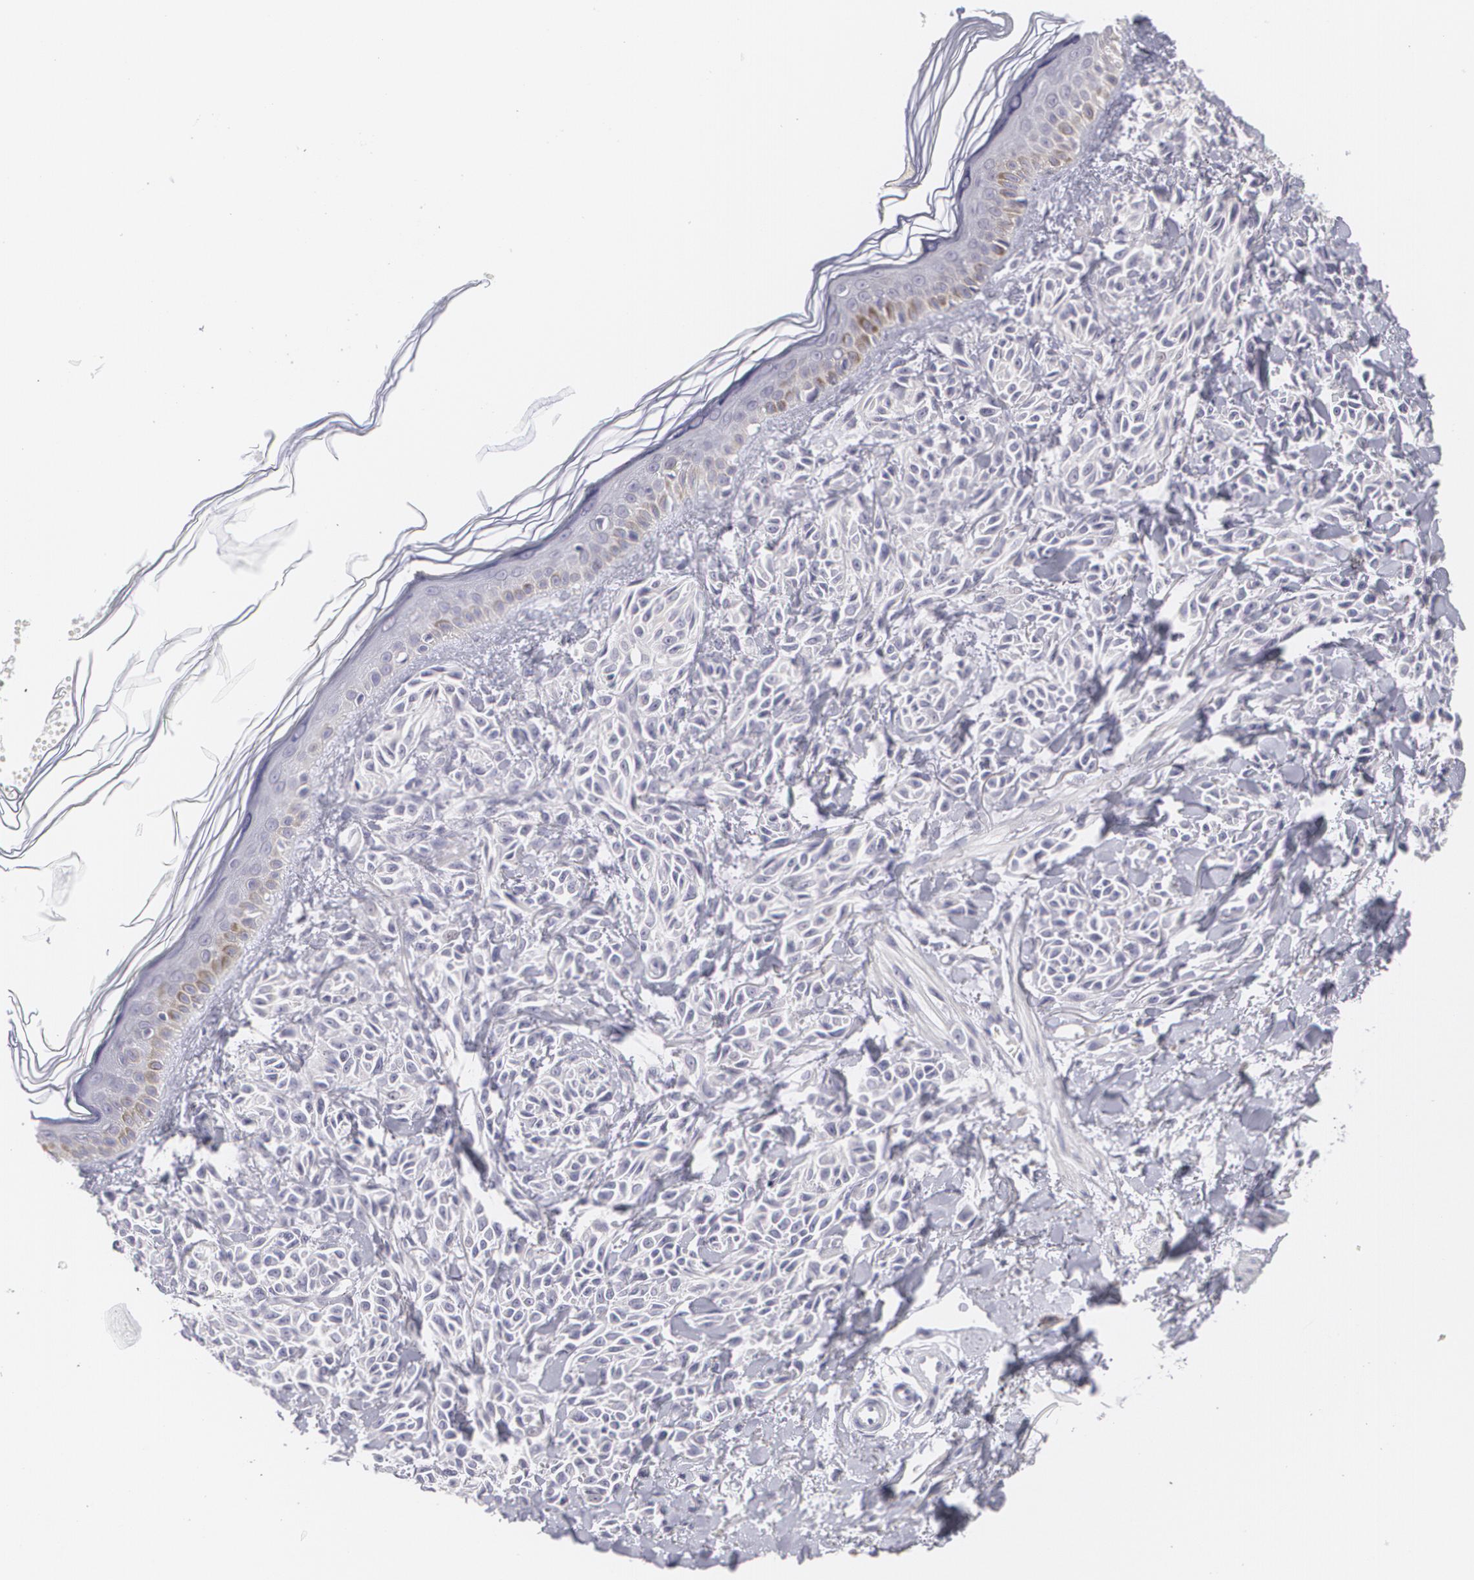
{"staining": {"intensity": "negative", "quantity": "none", "location": "none"}, "tissue": "melanoma", "cell_type": "Tumor cells", "image_type": "cancer", "snomed": [{"axis": "morphology", "description": "Malignant melanoma, NOS"}, {"axis": "topography", "description": "Skin"}], "caption": "A photomicrograph of melanoma stained for a protein demonstrates no brown staining in tumor cells. (DAB IHC with hematoxylin counter stain).", "gene": "MBNL3", "patient": {"sex": "female", "age": 73}}